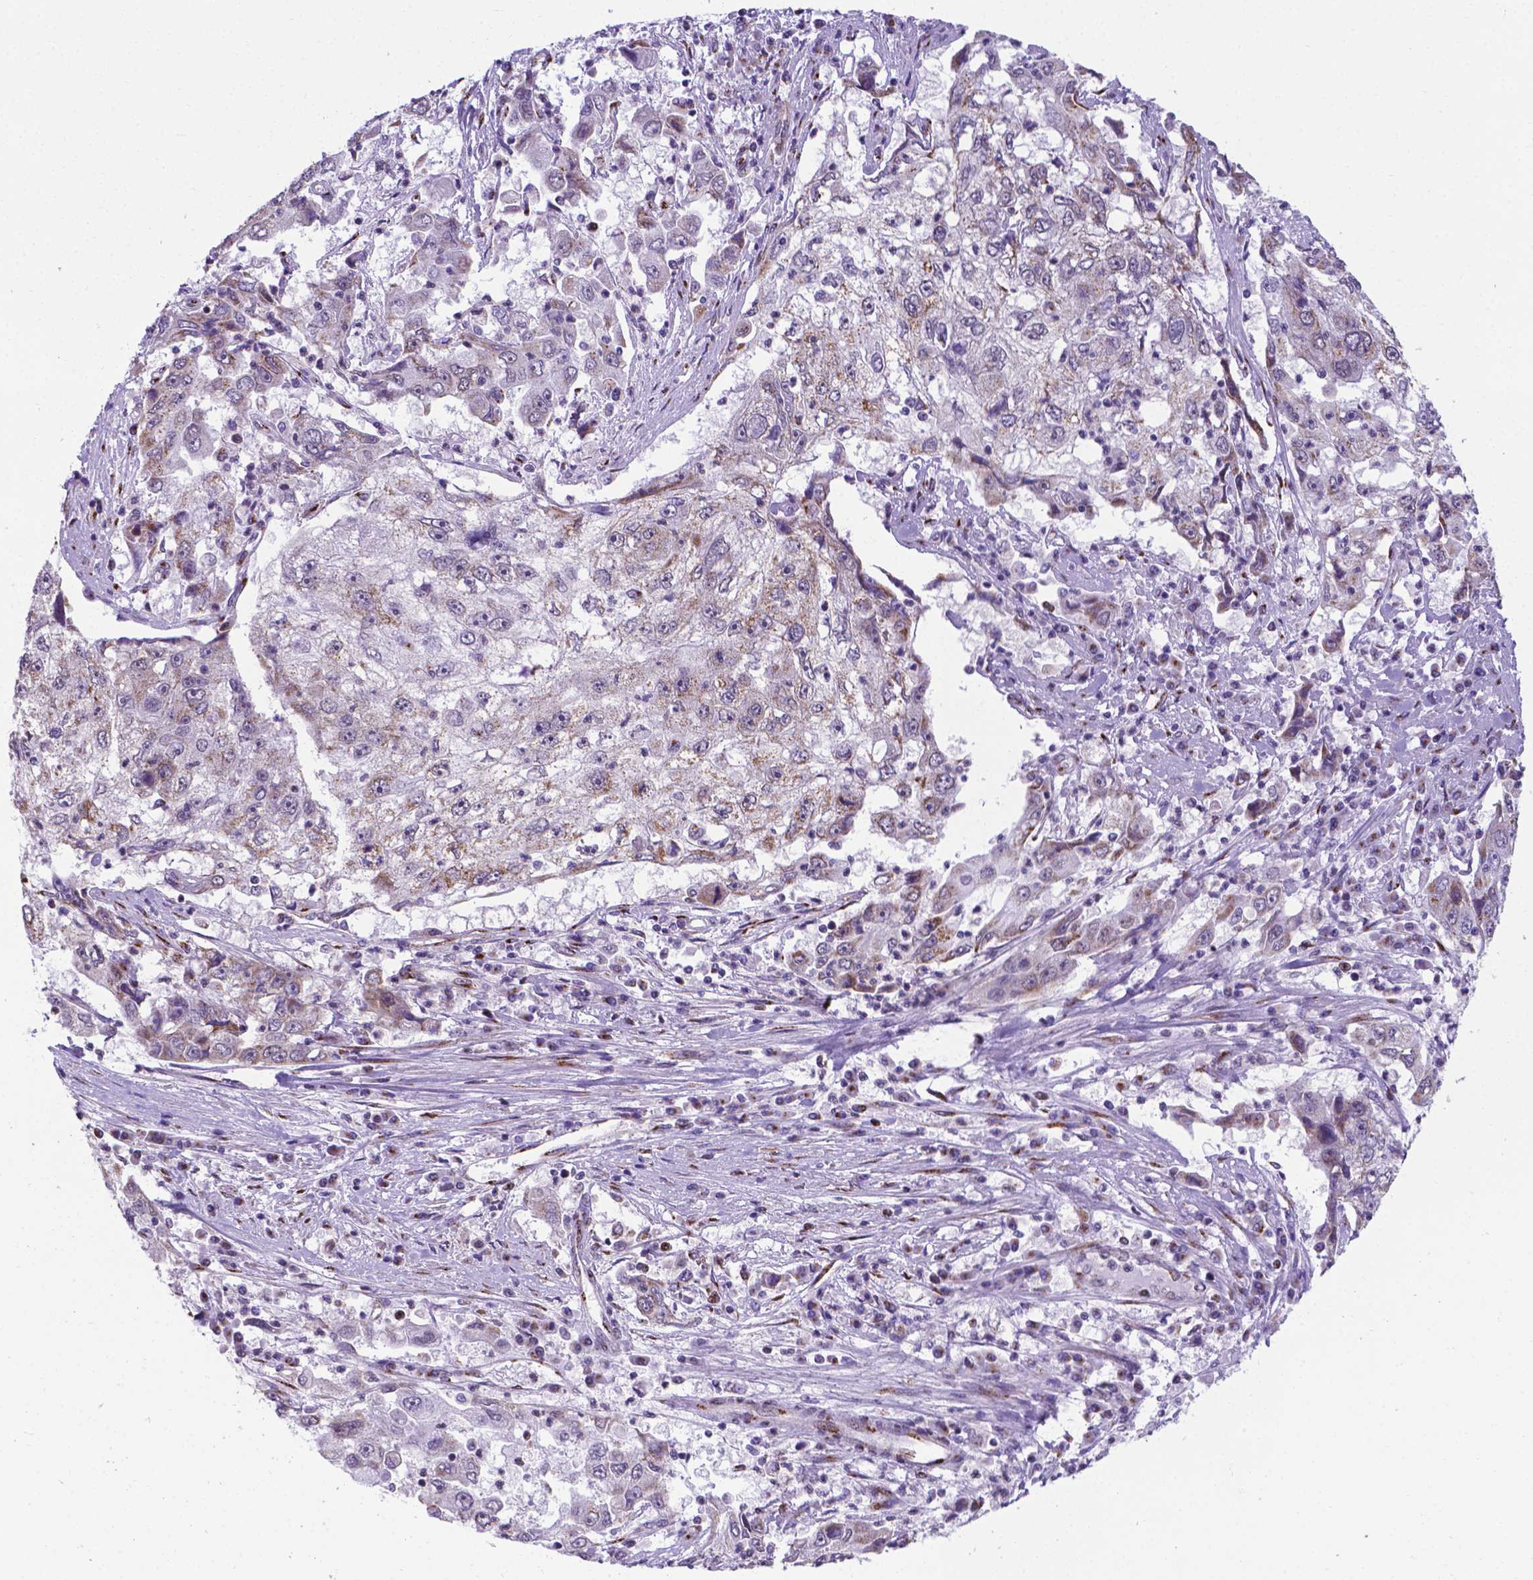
{"staining": {"intensity": "weak", "quantity": "<25%", "location": "cytoplasmic/membranous"}, "tissue": "cervical cancer", "cell_type": "Tumor cells", "image_type": "cancer", "snomed": [{"axis": "morphology", "description": "Squamous cell carcinoma, NOS"}, {"axis": "topography", "description": "Cervix"}], "caption": "Cervical squamous cell carcinoma was stained to show a protein in brown. There is no significant positivity in tumor cells.", "gene": "MRPL10", "patient": {"sex": "female", "age": 36}}